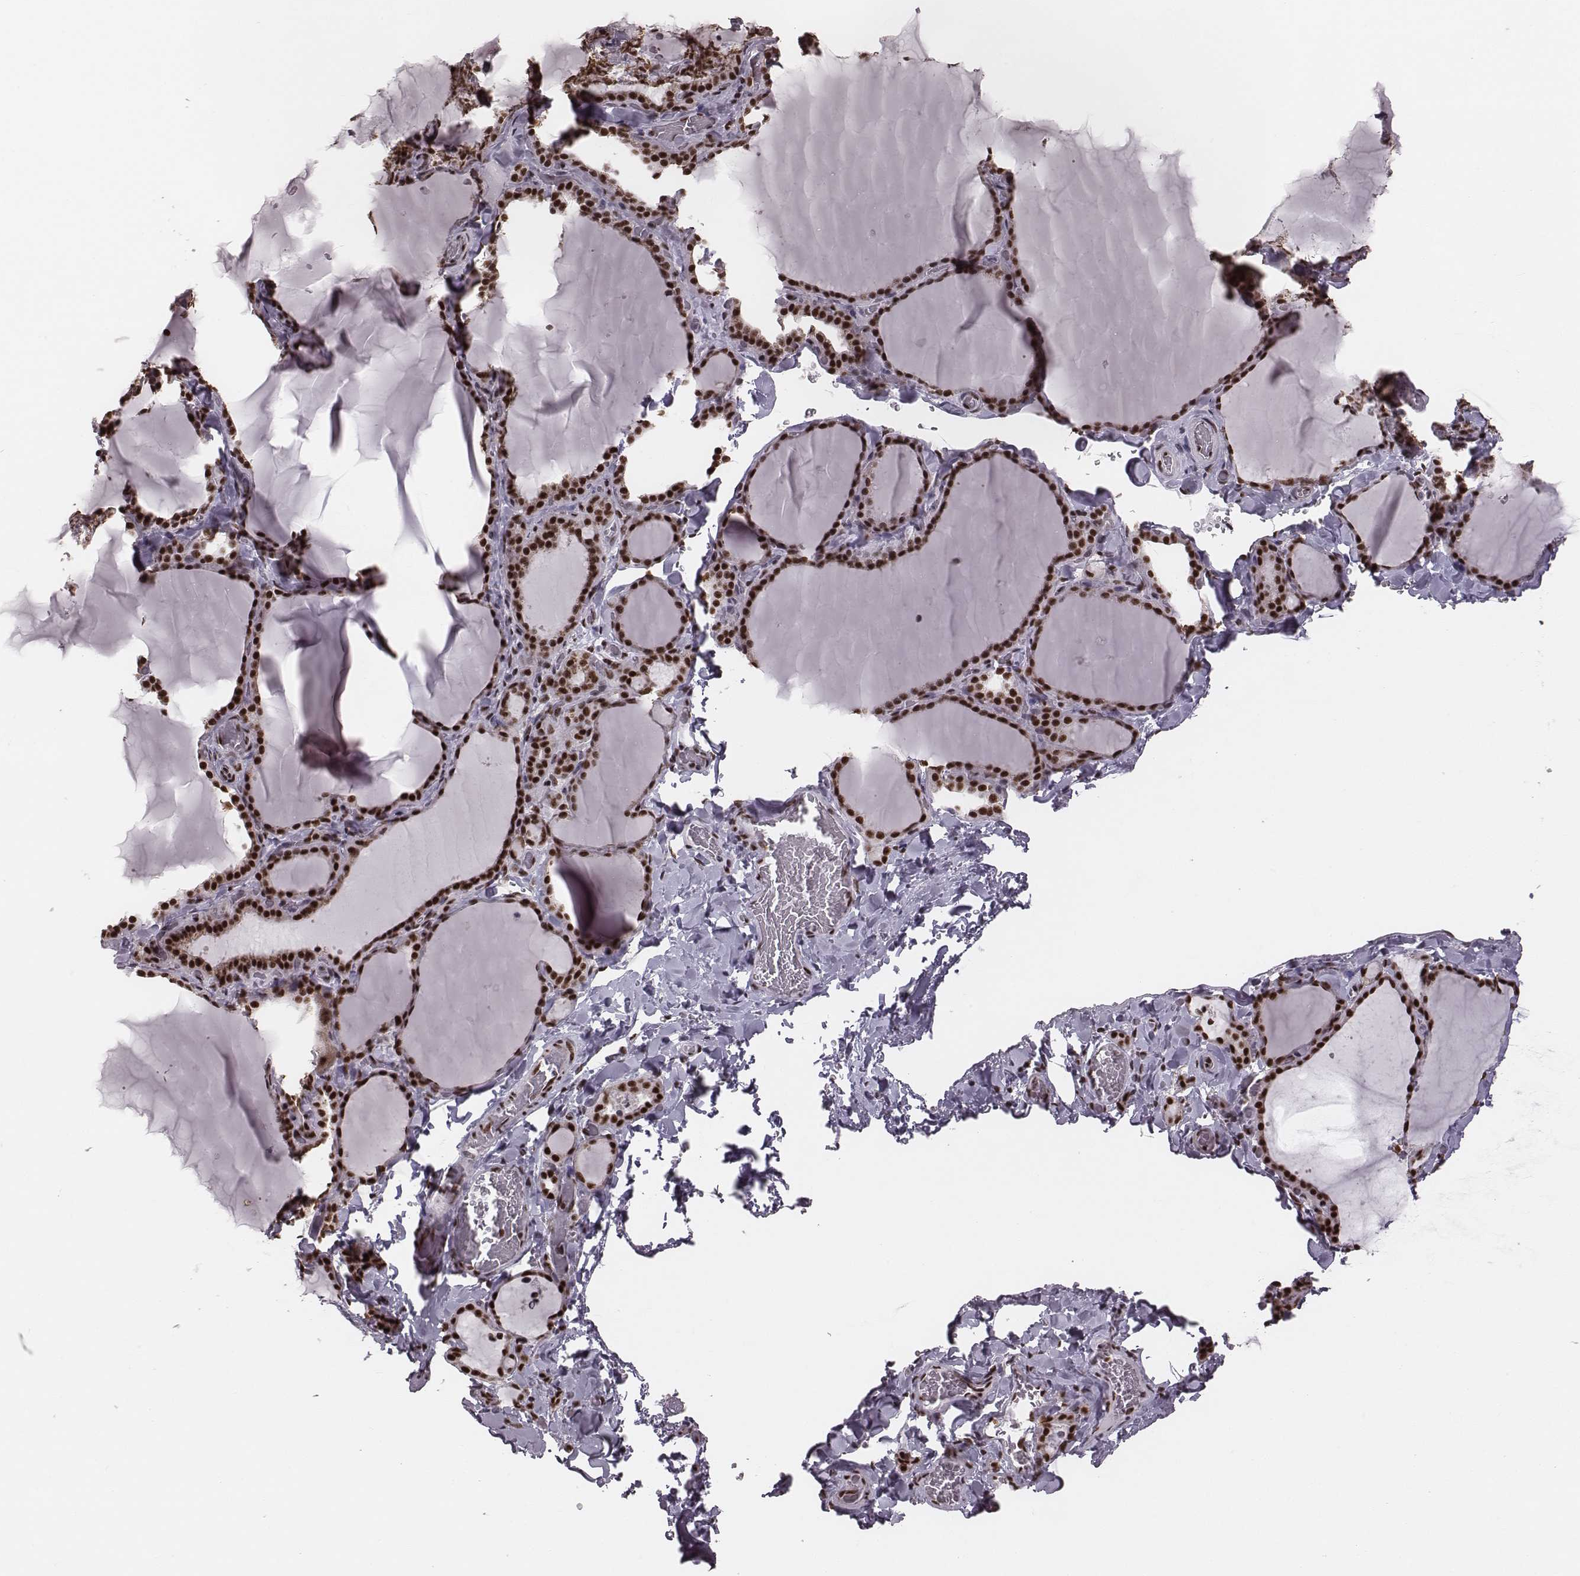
{"staining": {"intensity": "strong", "quantity": ">75%", "location": "nuclear"}, "tissue": "thyroid gland", "cell_type": "Glandular cells", "image_type": "normal", "snomed": [{"axis": "morphology", "description": "Normal tissue, NOS"}, {"axis": "topography", "description": "Thyroid gland"}], "caption": "Immunohistochemistry (IHC) image of benign thyroid gland: human thyroid gland stained using immunohistochemistry (IHC) demonstrates high levels of strong protein expression localized specifically in the nuclear of glandular cells, appearing as a nuclear brown color.", "gene": "LUC7L", "patient": {"sex": "female", "age": 22}}